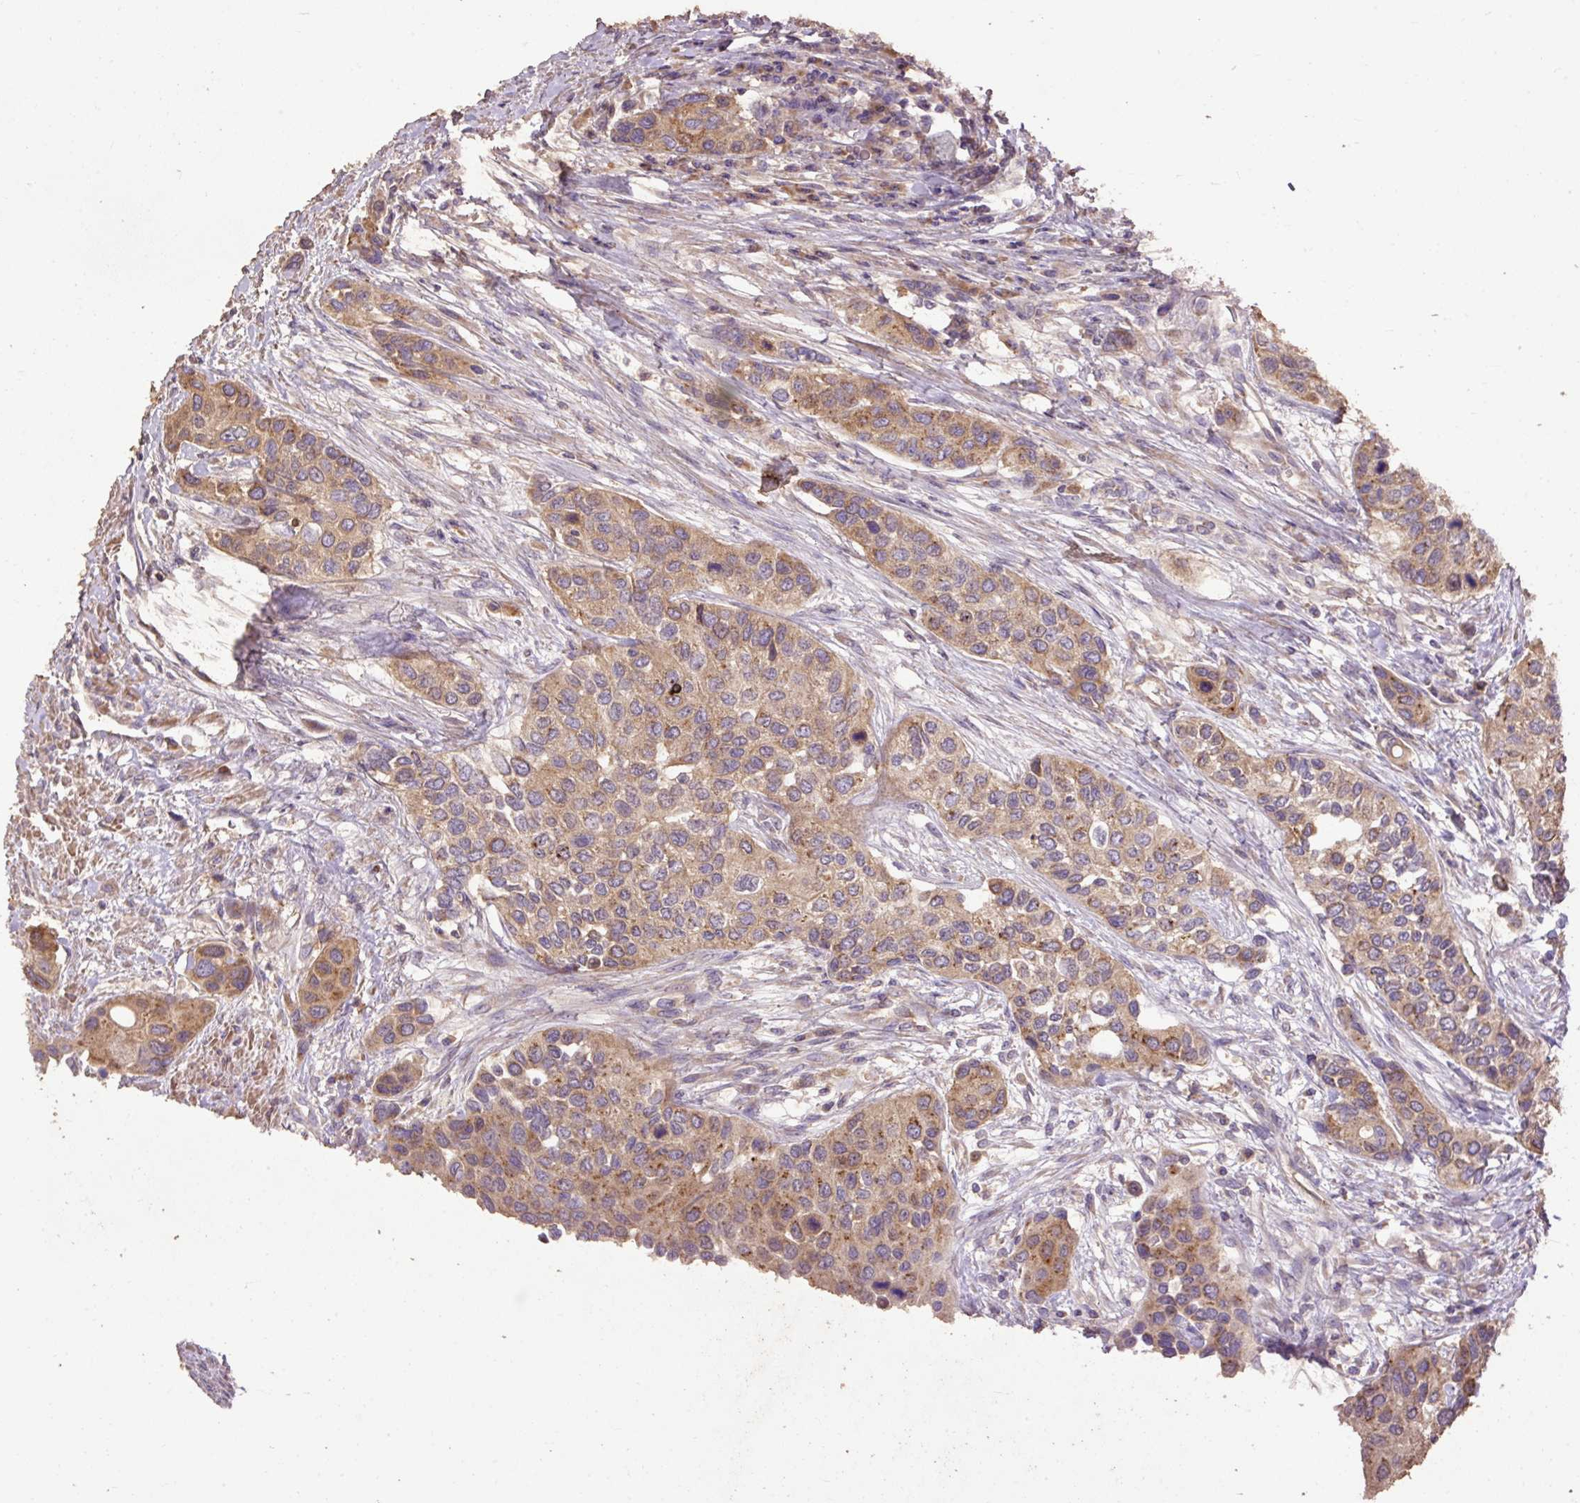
{"staining": {"intensity": "moderate", "quantity": ">75%", "location": "cytoplasmic/membranous"}, "tissue": "urothelial cancer", "cell_type": "Tumor cells", "image_type": "cancer", "snomed": [{"axis": "morphology", "description": "Normal tissue, NOS"}, {"axis": "morphology", "description": "Urothelial carcinoma, High grade"}, {"axis": "topography", "description": "Vascular tissue"}, {"axis": "topography", "description": "Urinary bladder"}], "caption": "Urothelial cancer tissue shows moderate cytoplasmic/membranous staining in about >75% of tumor cells", "gene": "ABR", "patient": {"sex": "female", "age": 56}}